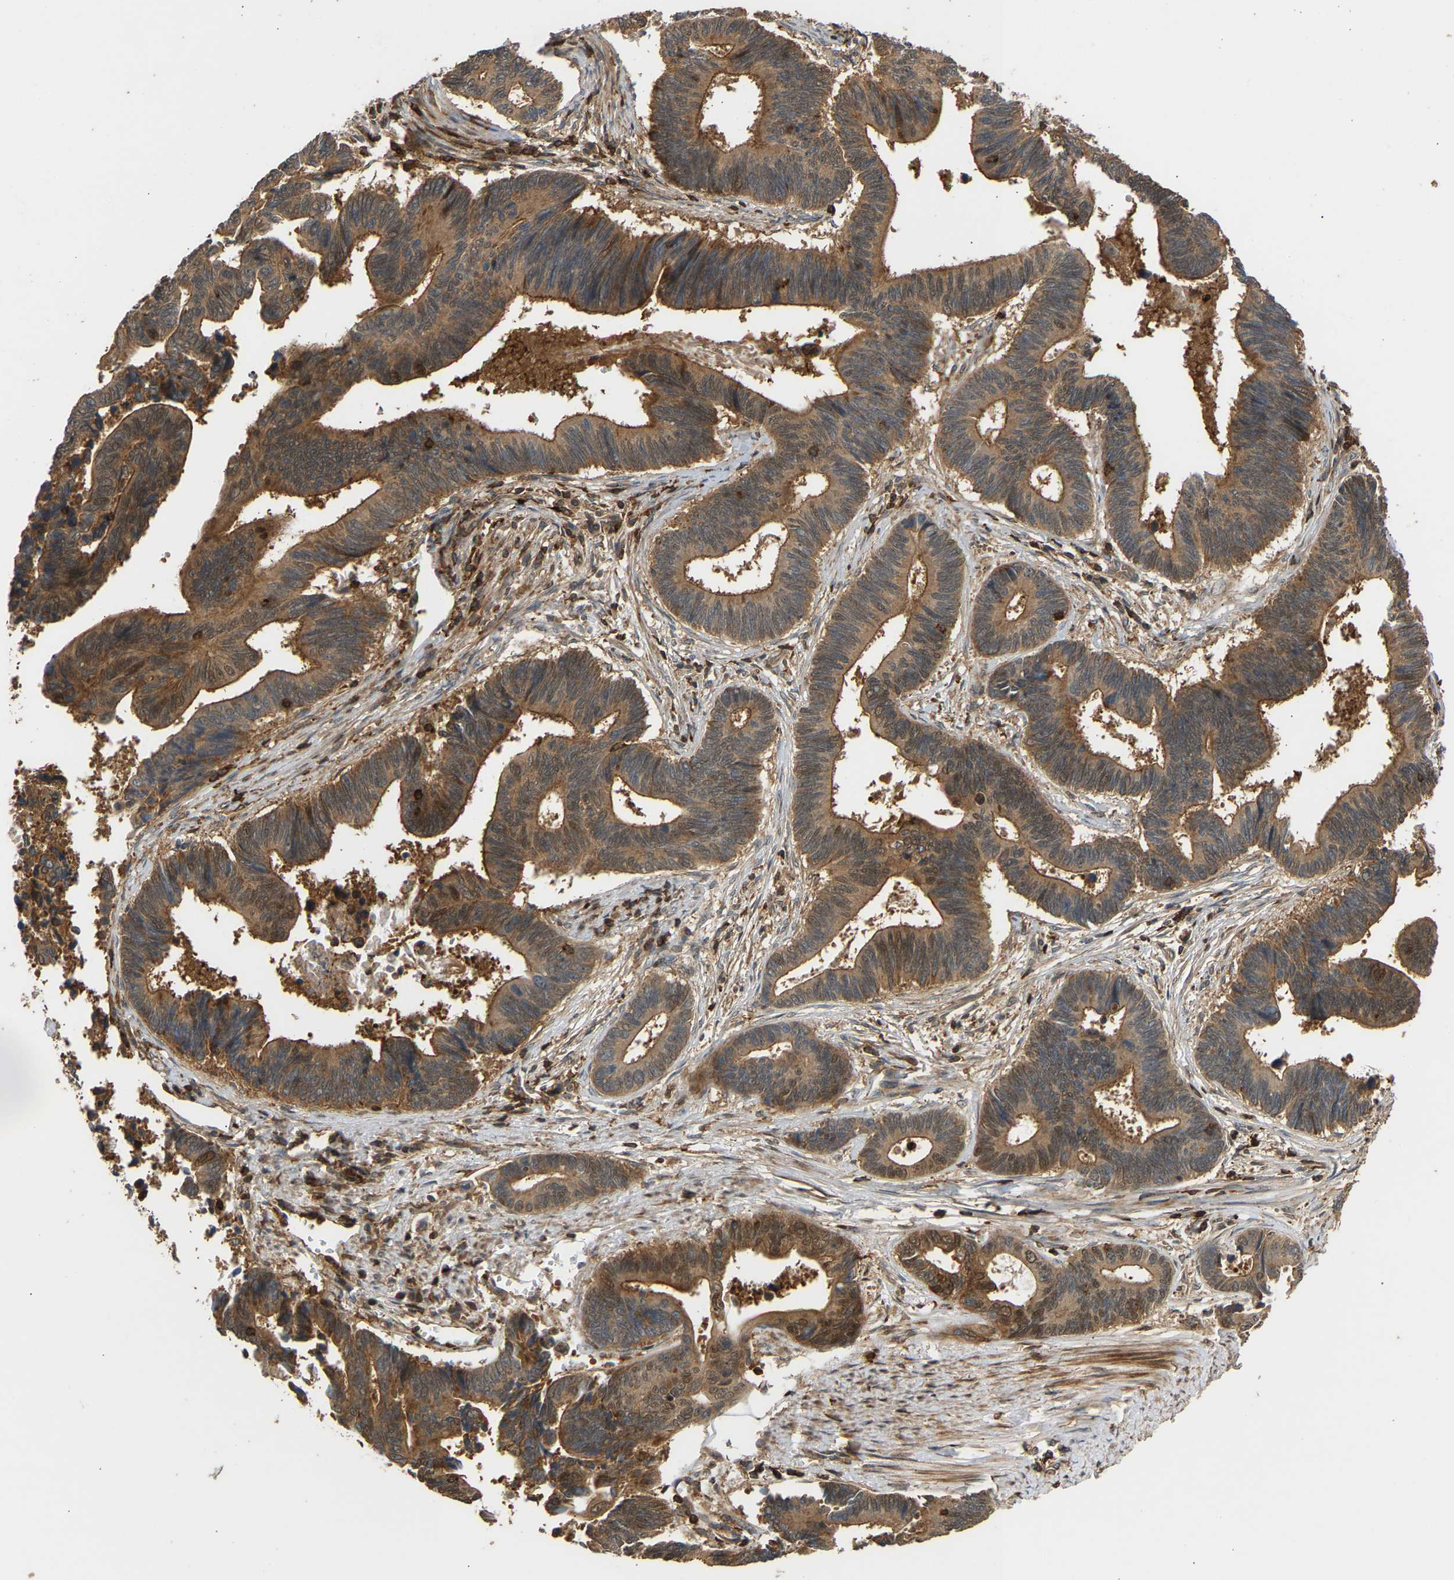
{"staining": {"intensity": "moderate", "quantity": ">75%", "location": "cytoplasmic/membranous"}, "tissue": "pancreatic cancer", "cell_type": "Tumor cells", "image_type": "cancer", "snomed": [{"axis": "morphology", "description": "Adenocarcinoma, NOS"}, {"axis": "topography", "description": "Pancreas"}], "caption": "Human adenocarcinoma (pancreatic) stained with a brown dye demonstrates moderate cytoplasmic/membranous positive expression in about >75% of tumor cells.", "gene": "GOPC", "patient": {"sex": "female", "age": 70}}